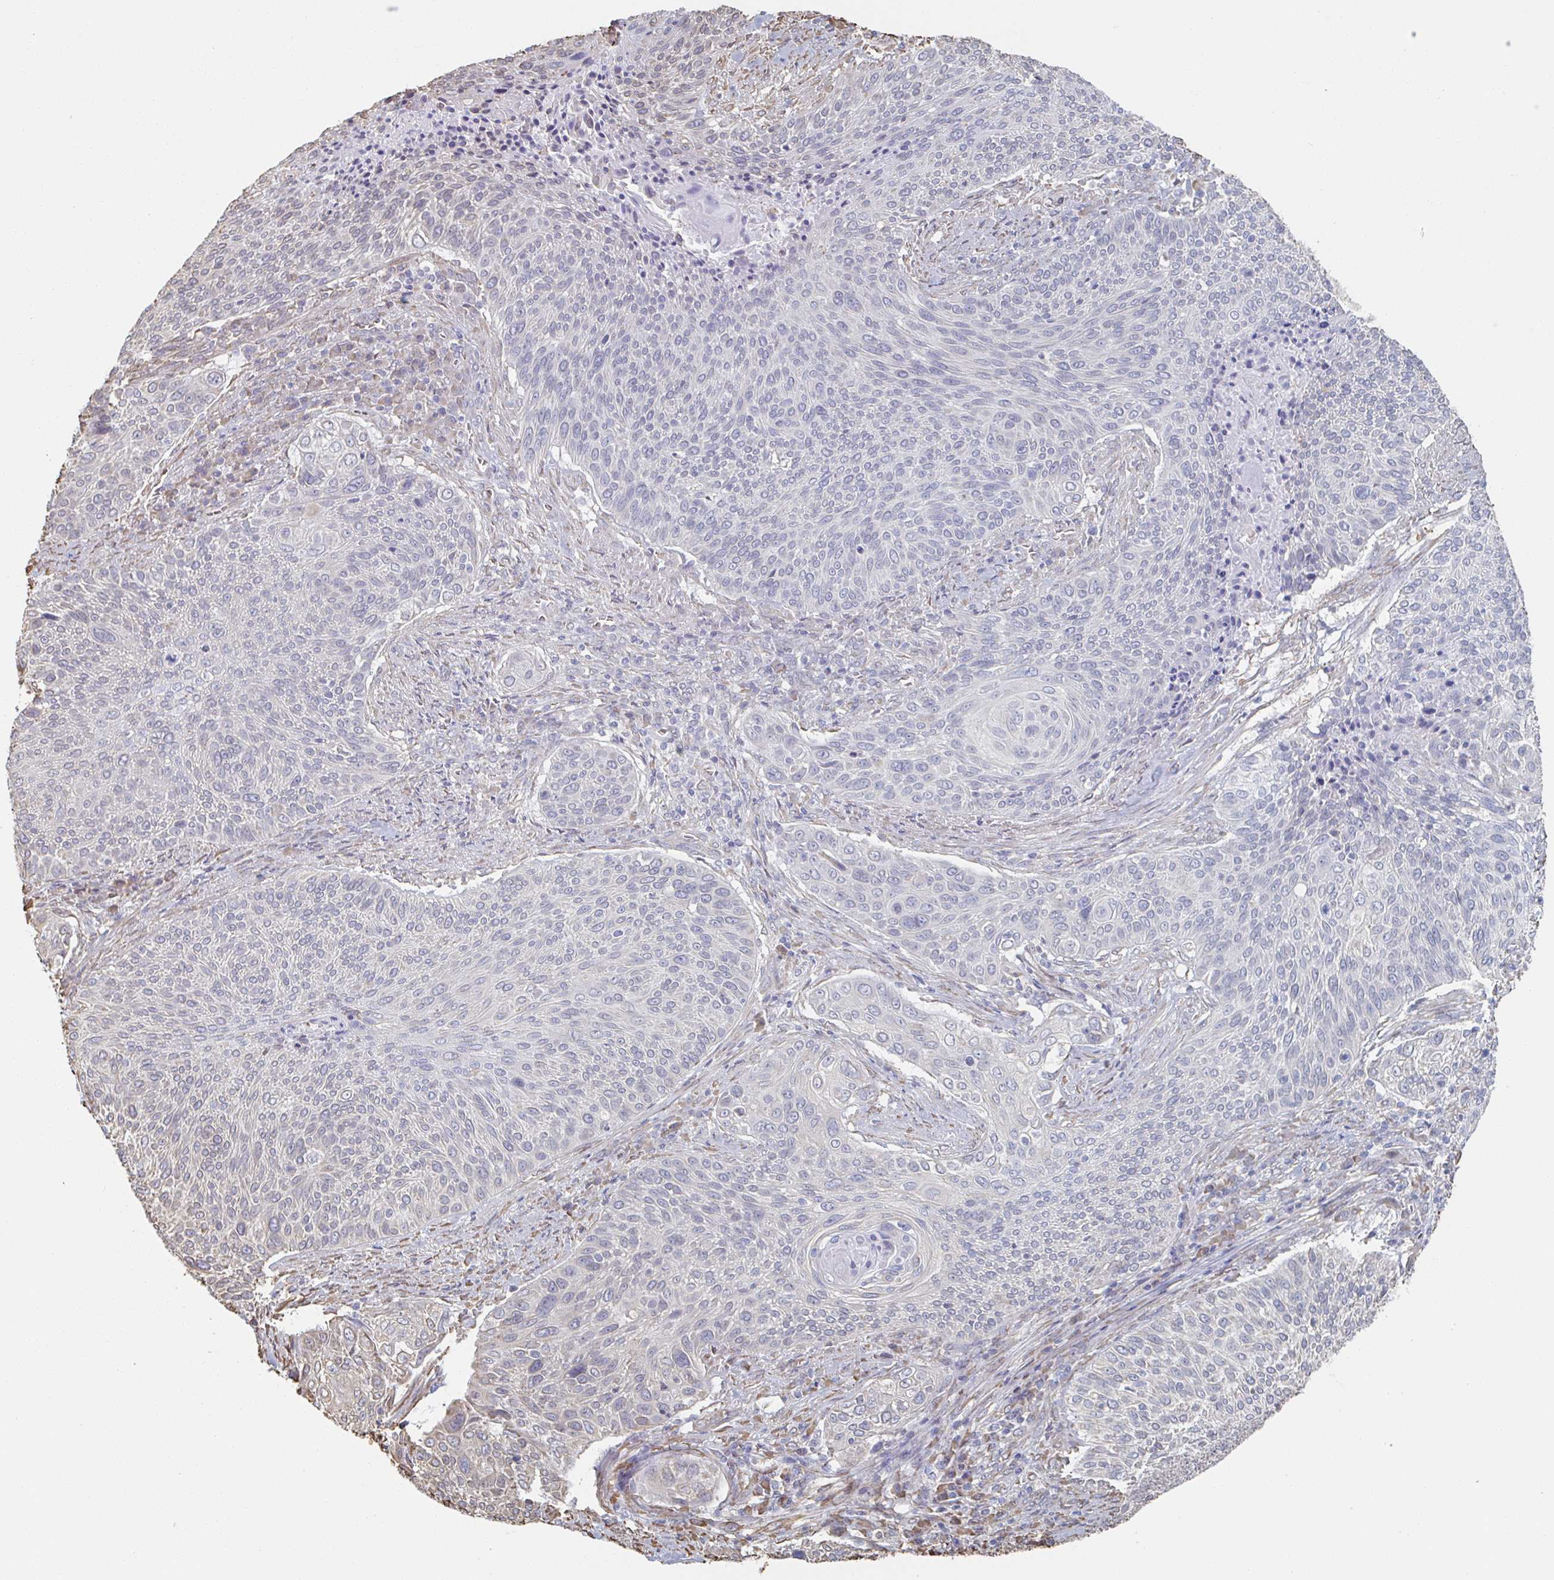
{"staining": {"intensity": "negative", "quantity": "none", "location": "none"}, "tissue": "cervical cancer", "cell_type": "Tumor cells", "image_type": "cancer", "snomed": [{"axis": "morphology", "description": "Squamous cell carcinoma, NOS"}, {"axis": "topography", "description": "Cervix"}], "caption": "There is no significant positivity in tumor cells of cervical cancer.", "gene": "RAB5IF", "patient": {"sex": "female", "age": 31}}